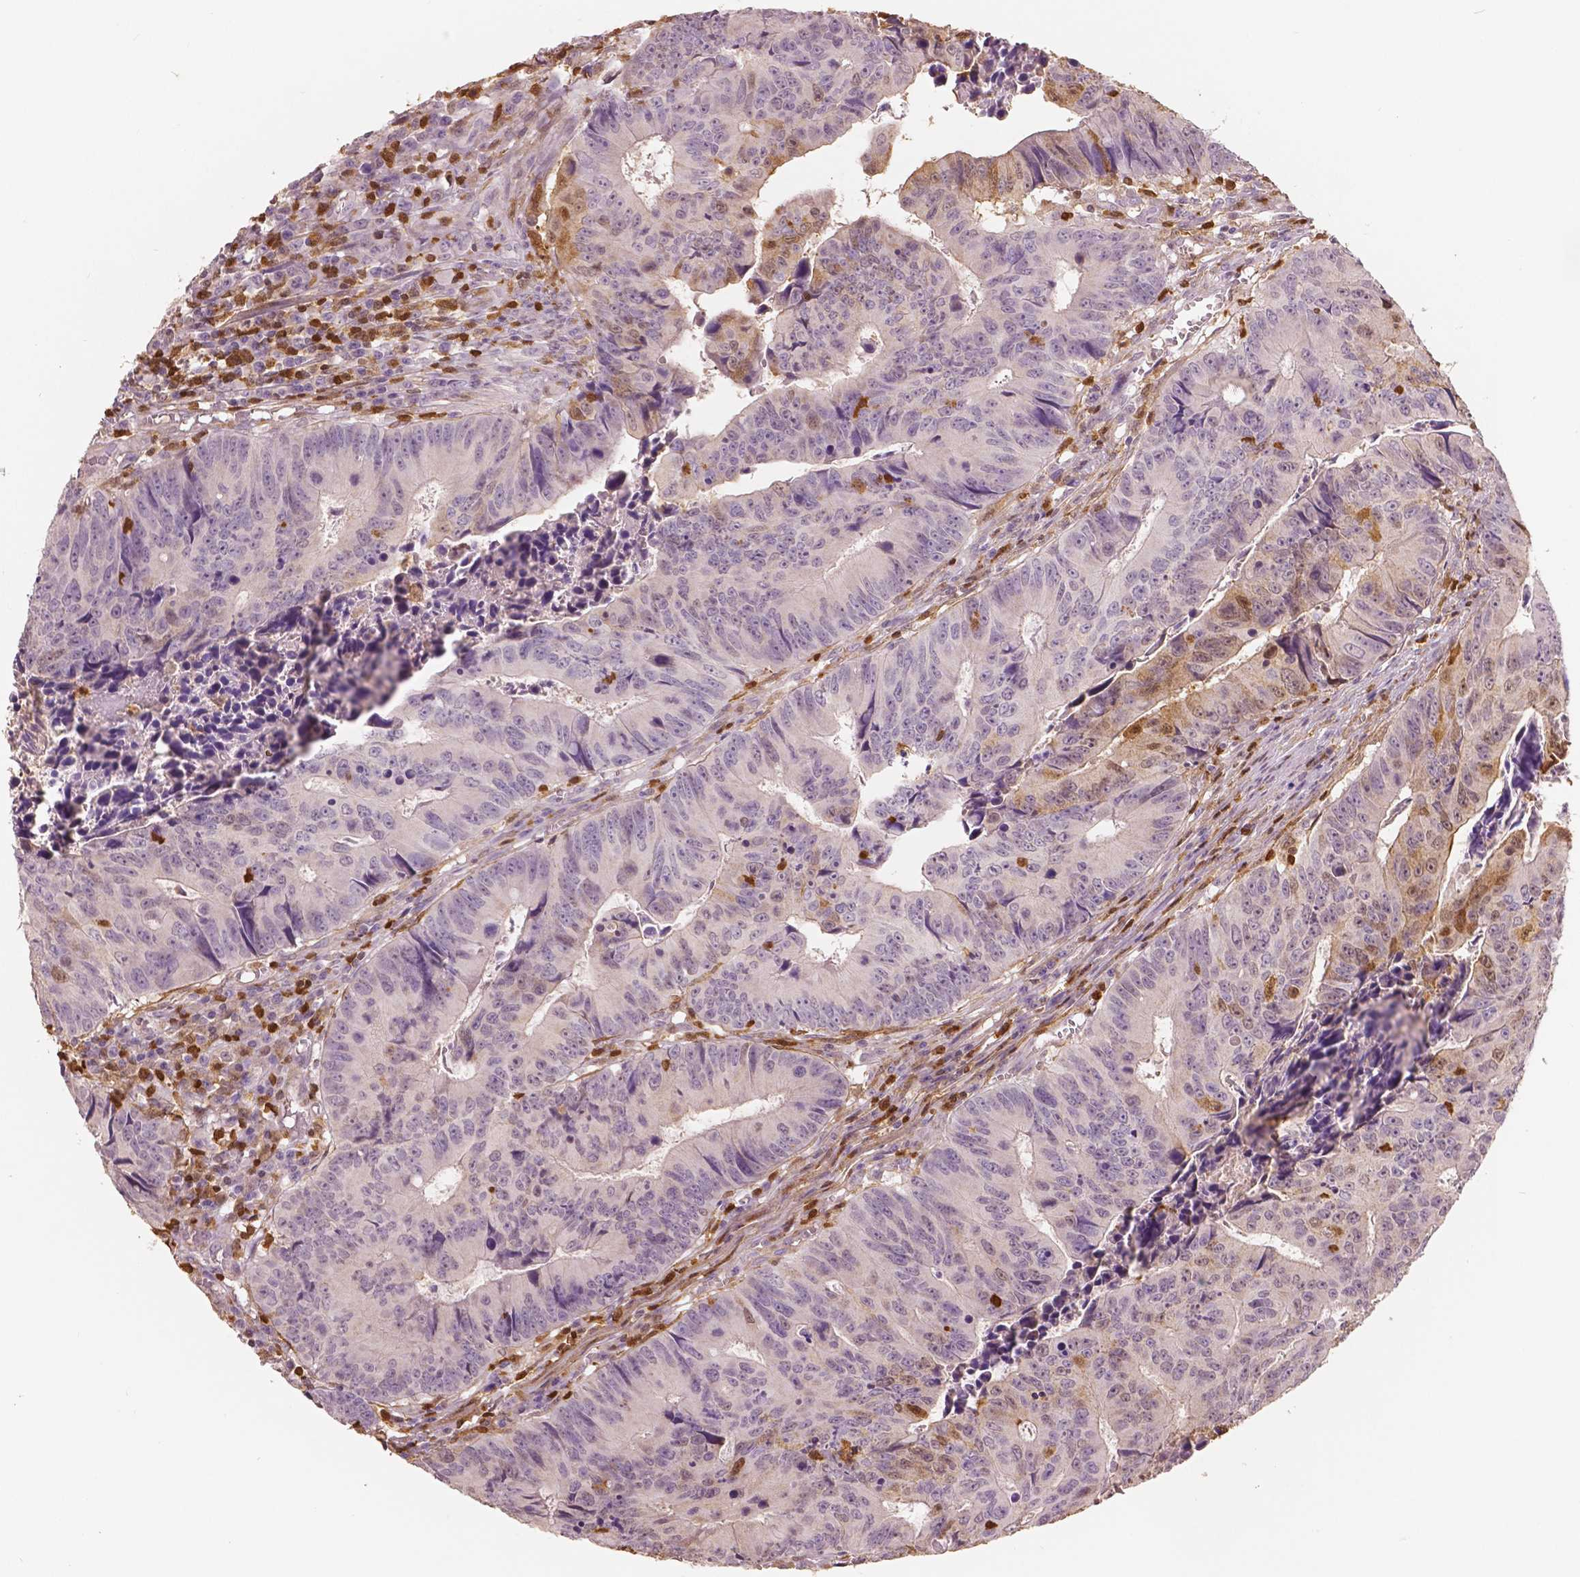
{"staining": {"intensity": "moderate", "quantity": "<25%", "location": "cytoplasmic/membranous,nuclear"}, "tissue": "colorectal cancer", "cell_type": "Tumor cells", "image_type": "cancer", "snomed": [{"axis": "morphology", "description": "Adenocarcinoma, NOS"}, {"axis": "topography", "description": "Colon"}], "caption": "Colorectal cancer stained for a protein (brown) shows moderate cytoplasmic/membranous and nuclear positive staining in about <25% of tumor cells.", "gene": "S100A4", "patient": {"sex": "female", "age": 87}}